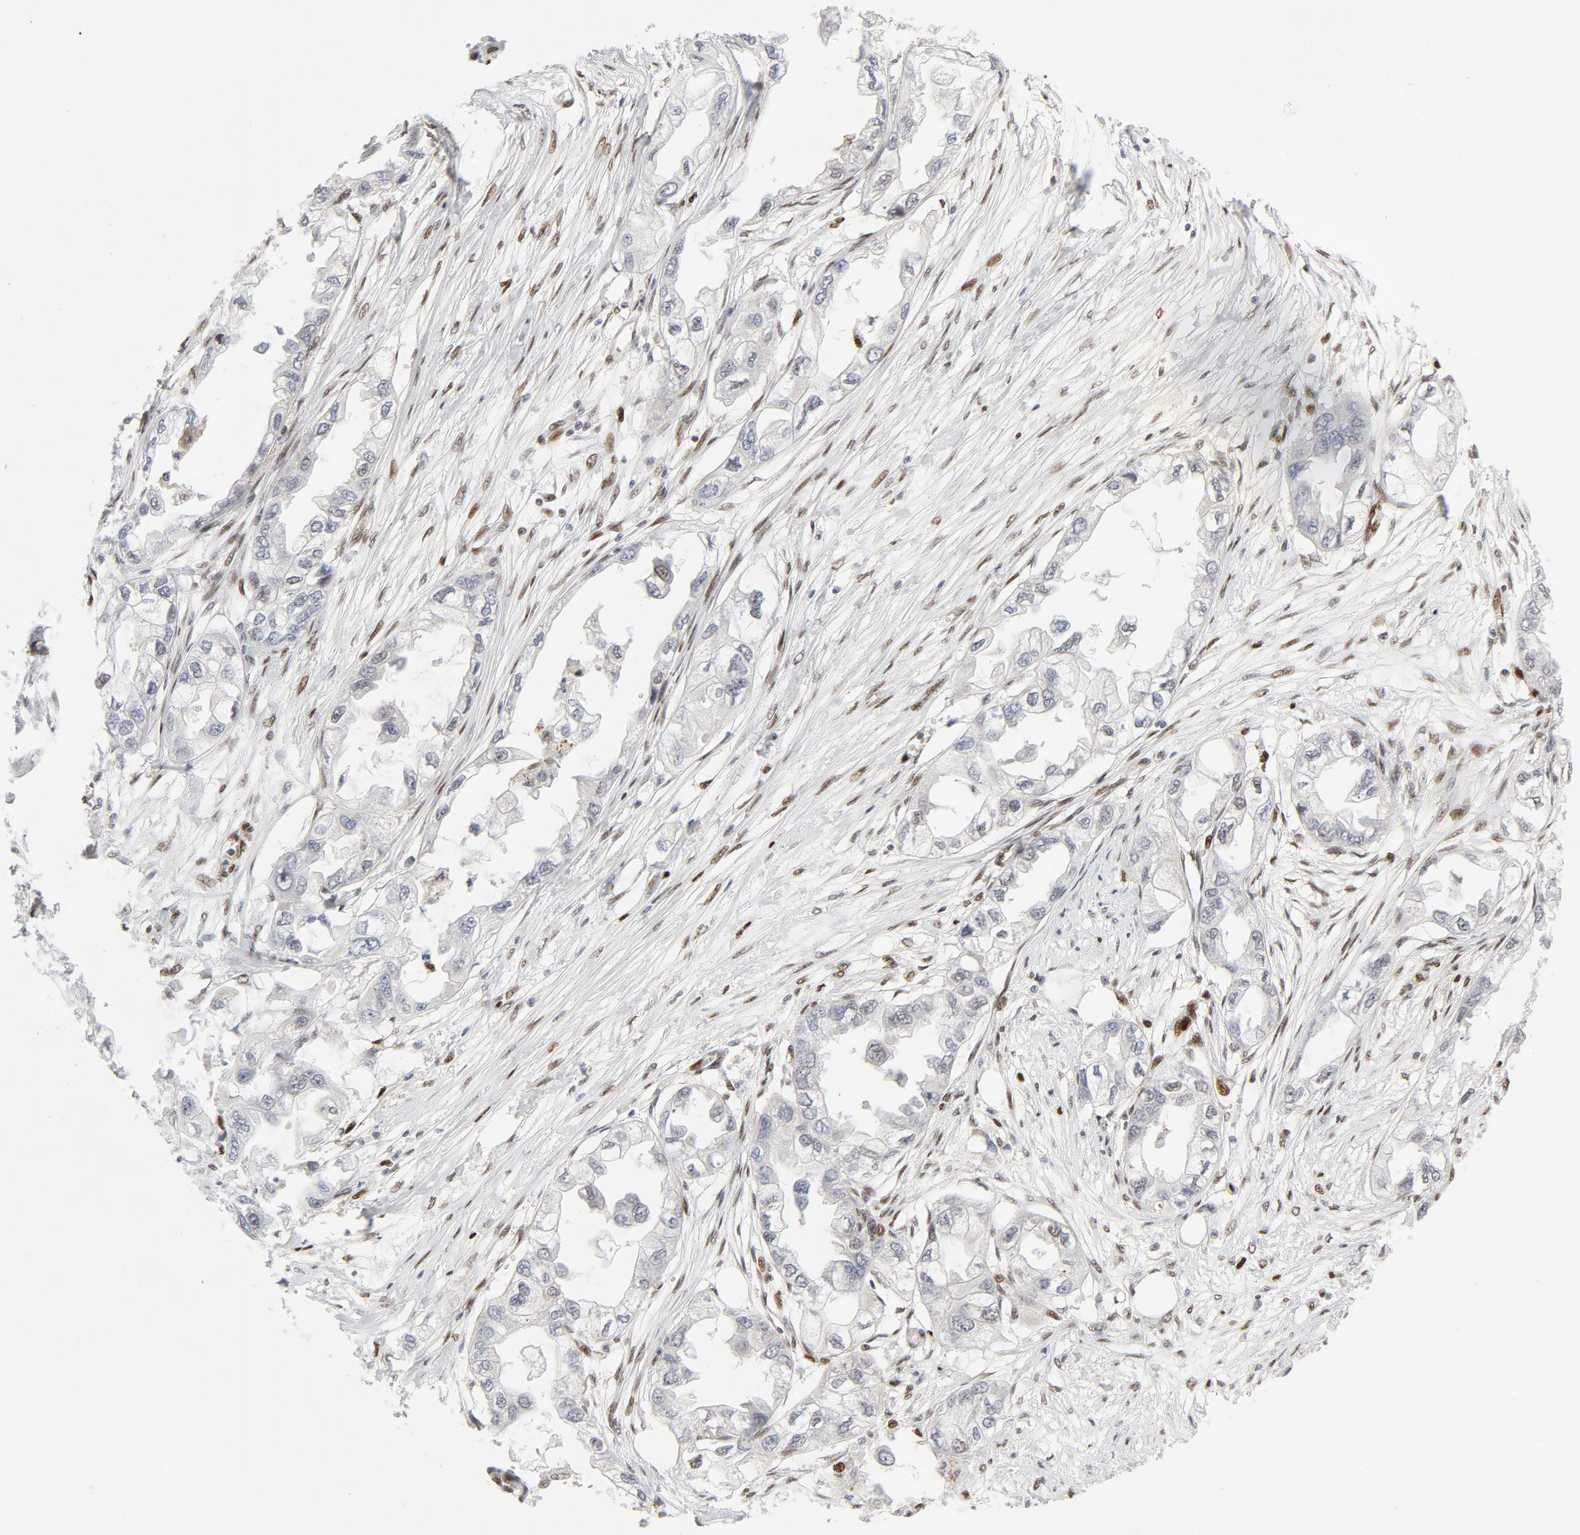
{"staining": {"intensity": "negative", "quantity": "none", "location": "none"}, "tissue": "endometrial cancer", "cell_type": "Tumor cells", "image_type": "cancer", "snomed": [{"axis": "morphology", "description": "Adenocarcinoma, NOS"}, {"axis": "topography", "description": "Endometrium"}], "caption": "Immunohistochemistry (IHC) micrograph of human endometrial cancer stained for a protein (brown), which reveals no staining in tumor cells.", "gene": "MEF2A", "patient": {"sex": "female", "age": 67}}